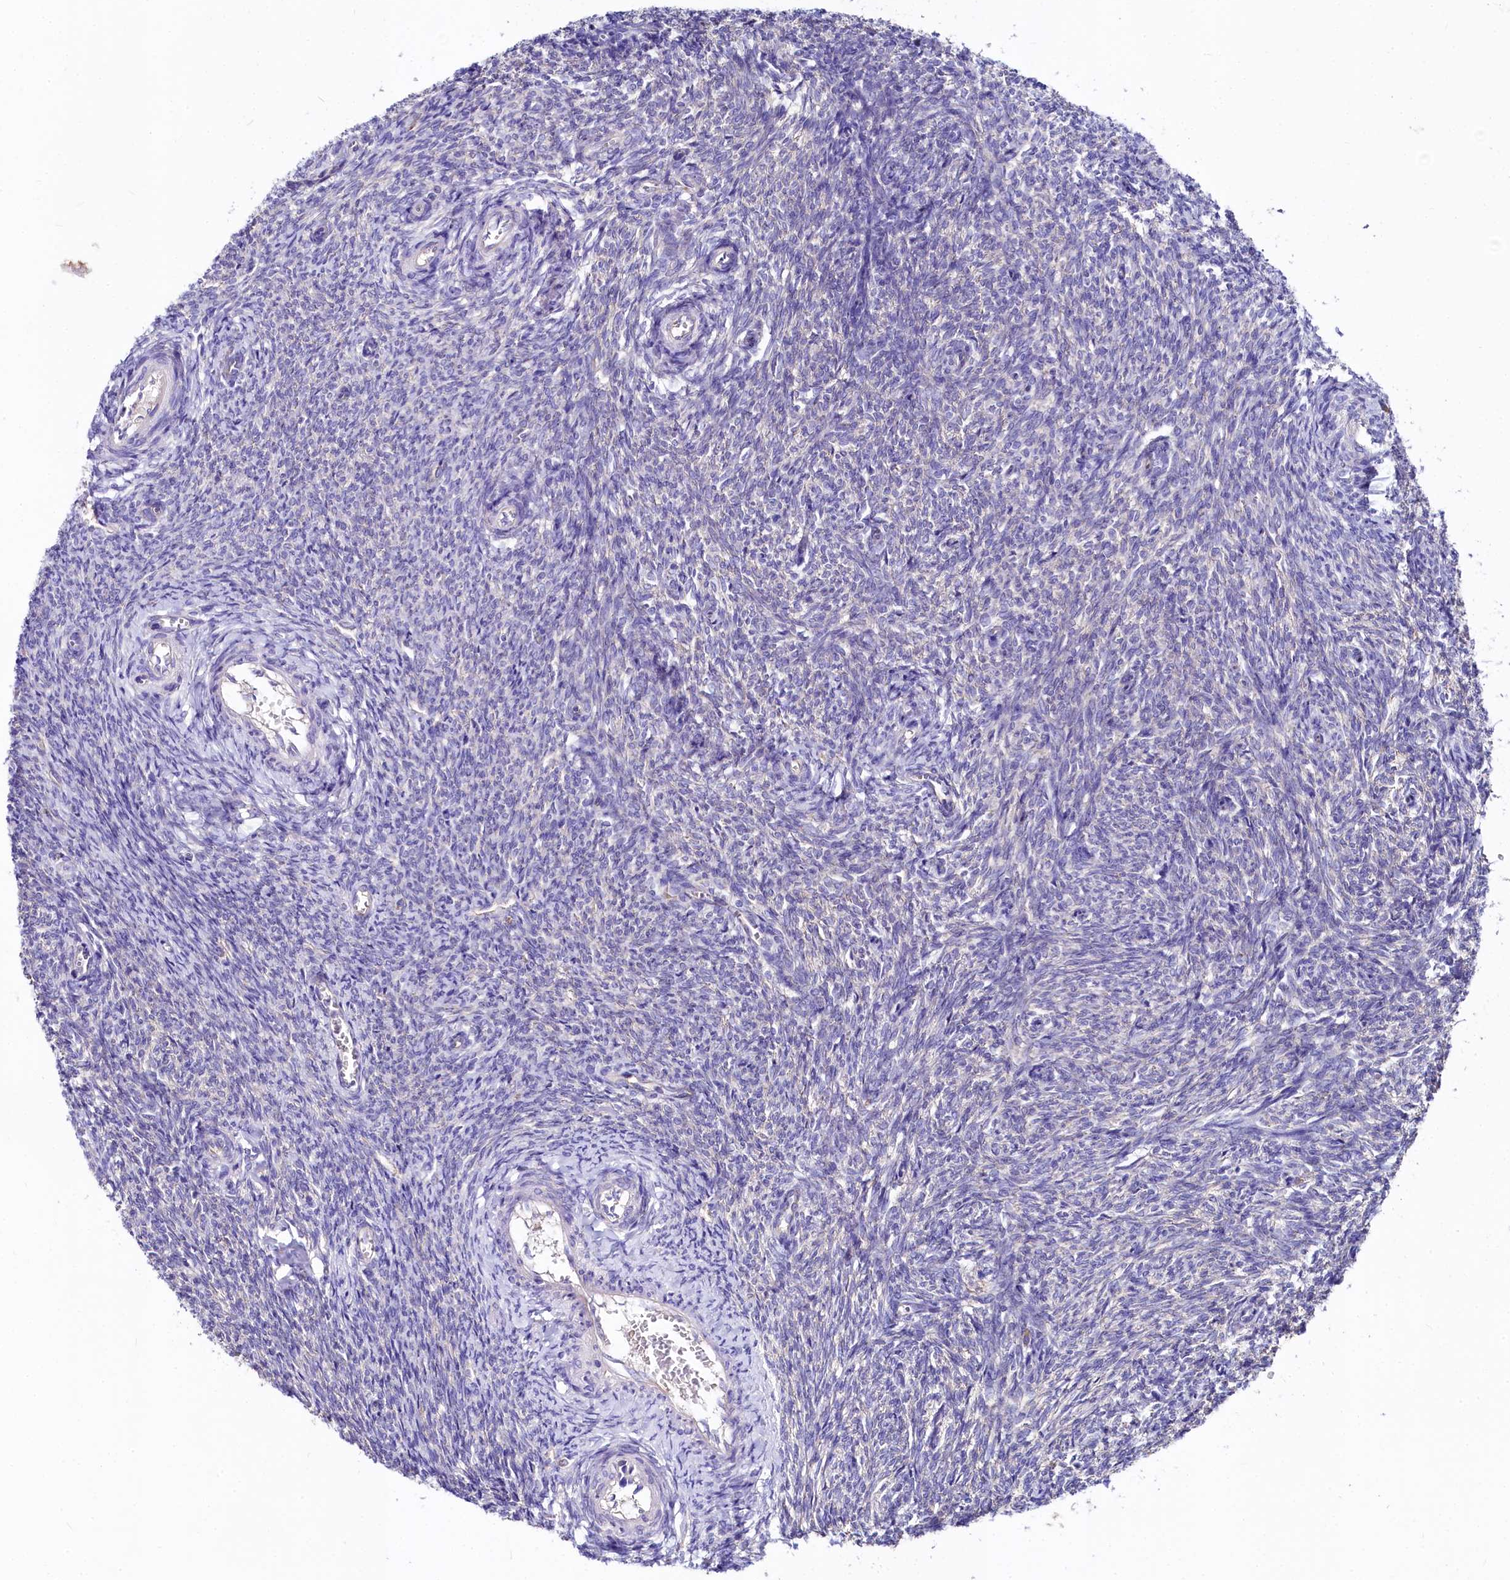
{"staining": {"intensity": "moderate", "quantity": ">75%", "location": "cytoplasmic/membranous"}, "tissue": "ovary", "cell_type": "Follicle cells", "image_type": "normal", "snomed": [{"axis": "morphology", "description": "Normal tissue, NOS"}, {"axis": "topography", "description": "Ovary"}], "caption": "Benign ovary shows moderate cytoplasmic/membranous staining in approximately >75% of follicle cells.", "gene": "QARS1", "patient": {"sex": "female", "age": 44}}